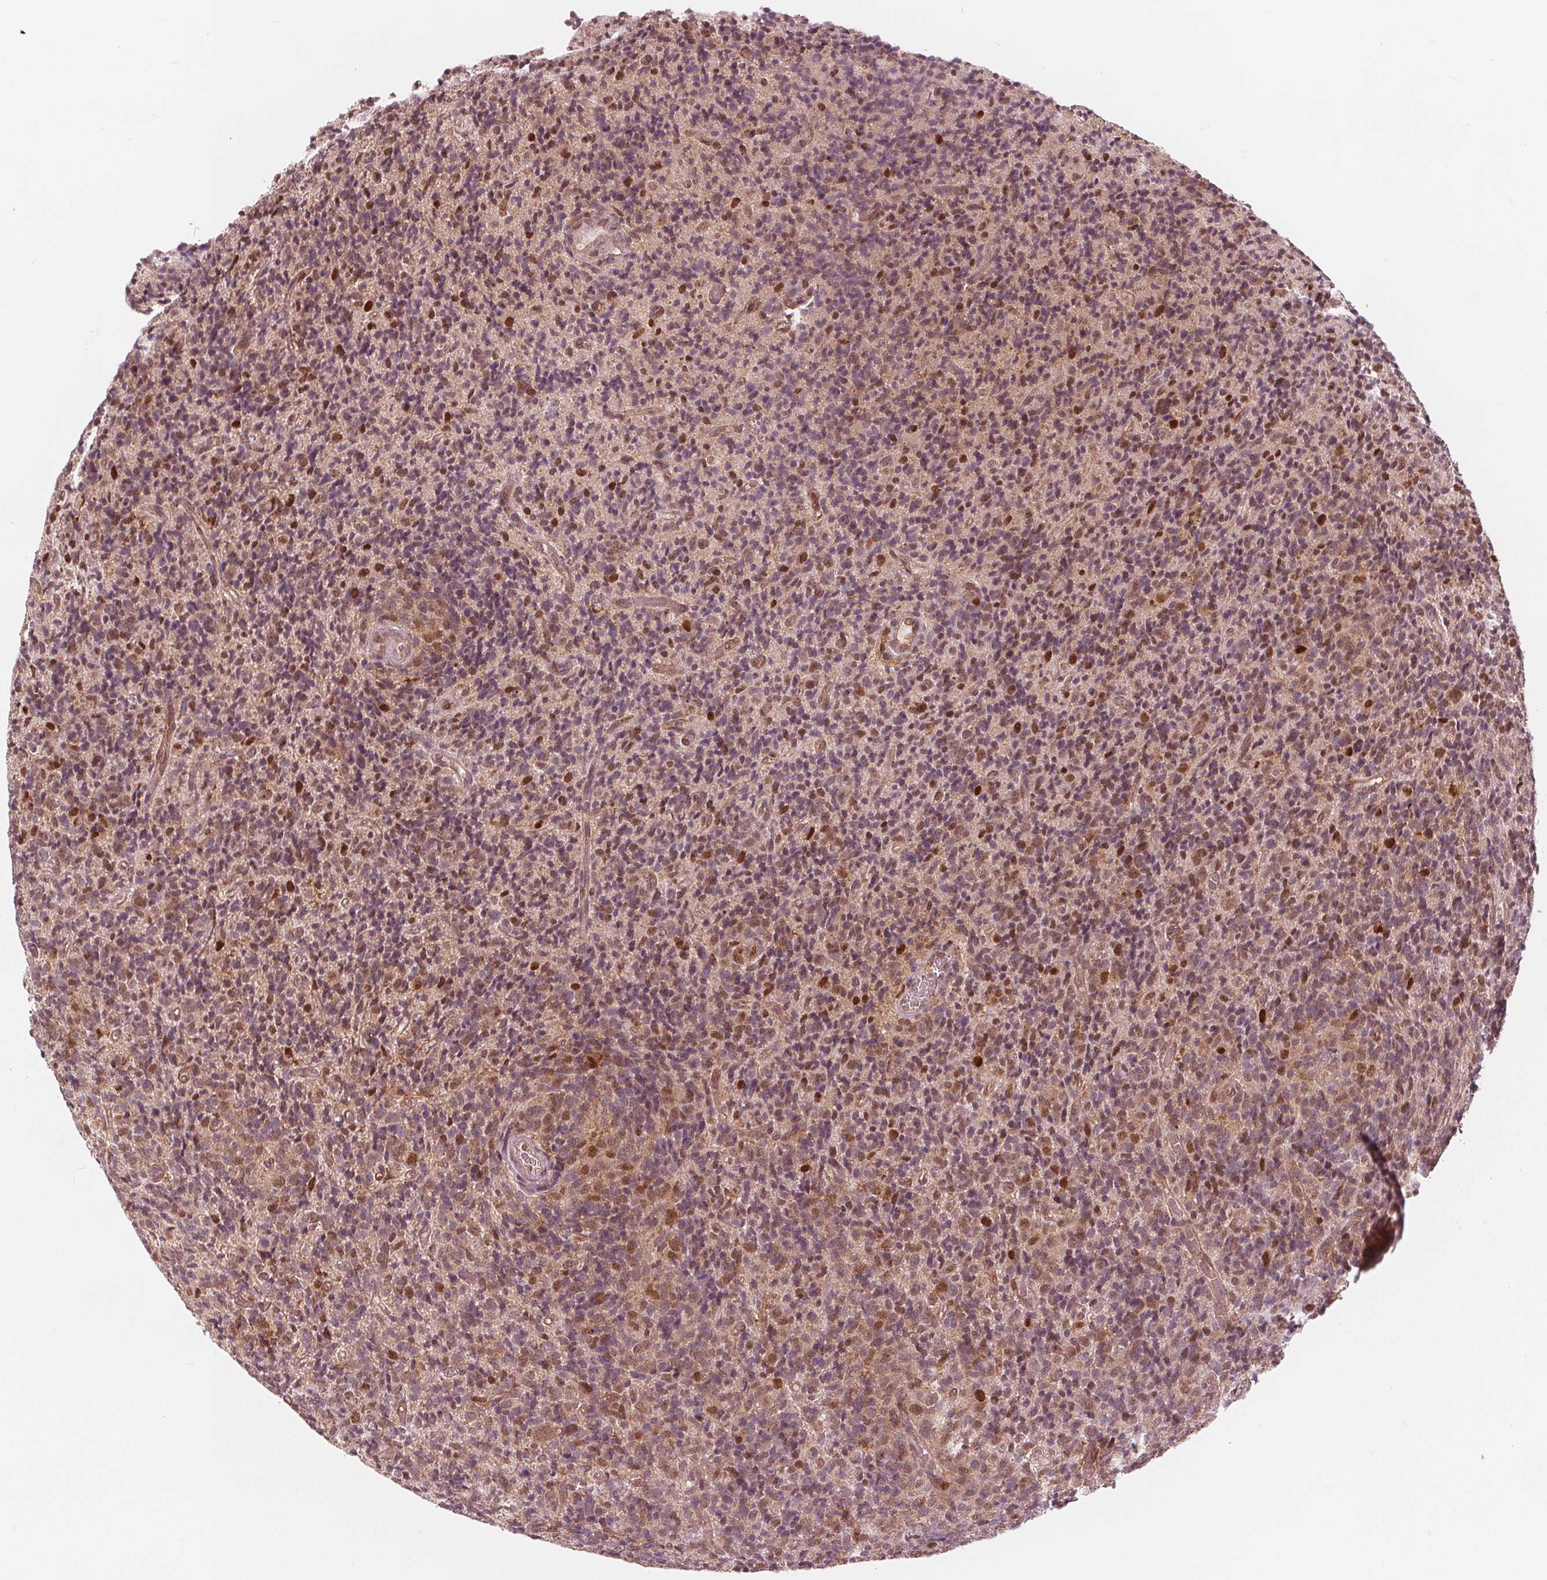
{"staining": {"intensity": "moderate", "quantity": "25%-75%", "location": "cytoplasmic/membranous,nuclear"}, "tissue": "glioma", "cell_type": "Tumor cells", "image_type": "cancer", "snomed": [{"axis": "morphology", "description": "Glioma, malignant, High grade"}, {"axis": "topography", "description": "Brain"}], "caption": "Malignant high-grade glioma stained with a protein marker exhibits moderate staining in tumor cells.", "gene": "SQSTM1", "patient": {"sex": "male", "age": 76}}